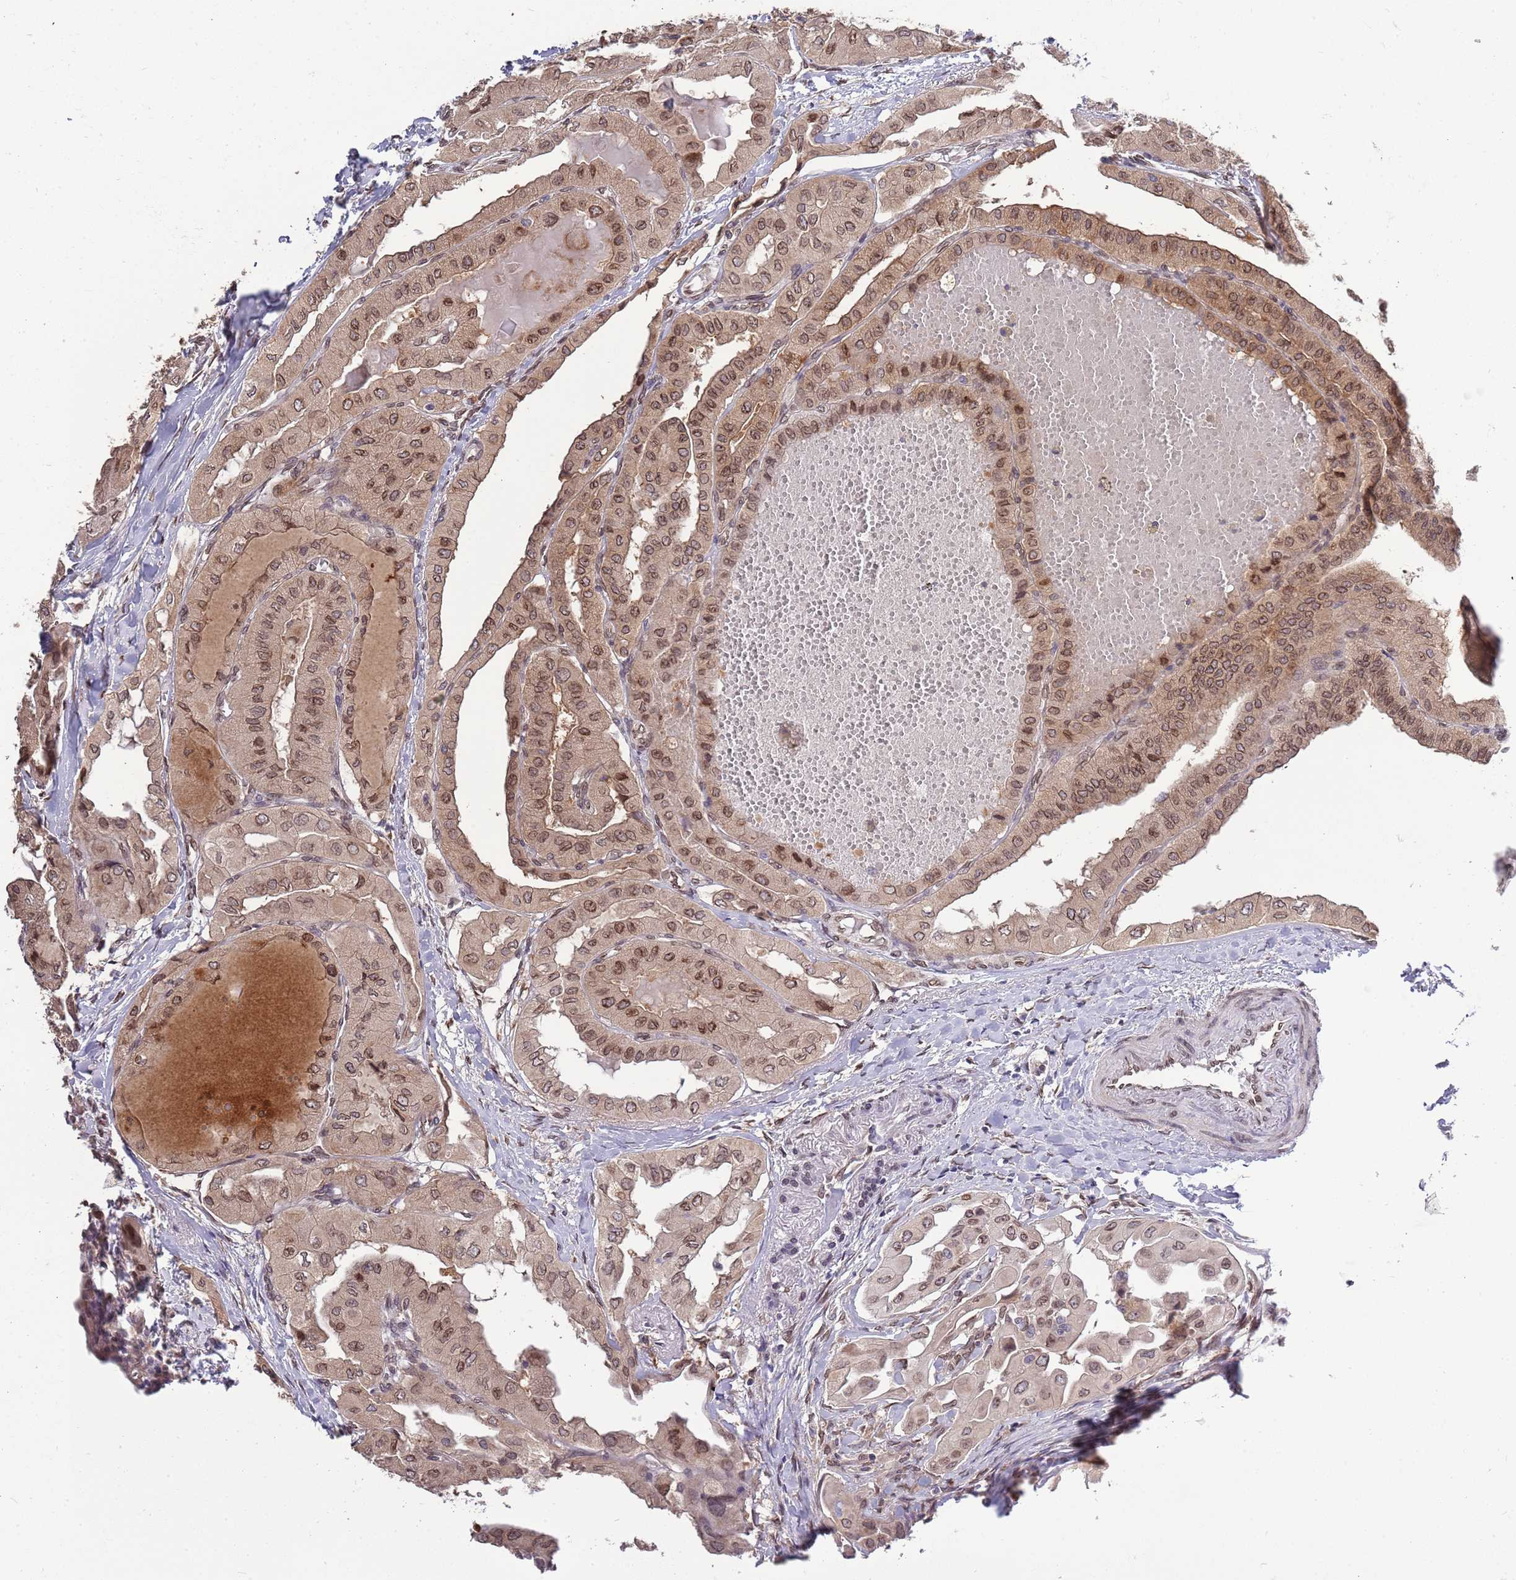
{"staining": {"intensity": "moderate", "quantity": ">75%", "location": "cytoplasmic/membranous,nuclear"}, "tissue": "thyroid cancer", "cell_type": "Tumor cells", "image_type": "cancer", "snomed": [{"axis": "morphology", "description": "Papillary adenocarcinoma, NOS"}, {"axis": "topography", "description": "Thyroid gland"}], "caption": "Thyroid cancer (papillary adenocarcinoma) stained for a protein (brown) reveals moderate cytoplasmic/membranous and nuclear positive staining in approximately >75% of tumor cells.", "gene": "ZNF665", "patient": {"sex": "female", "age": 59}}